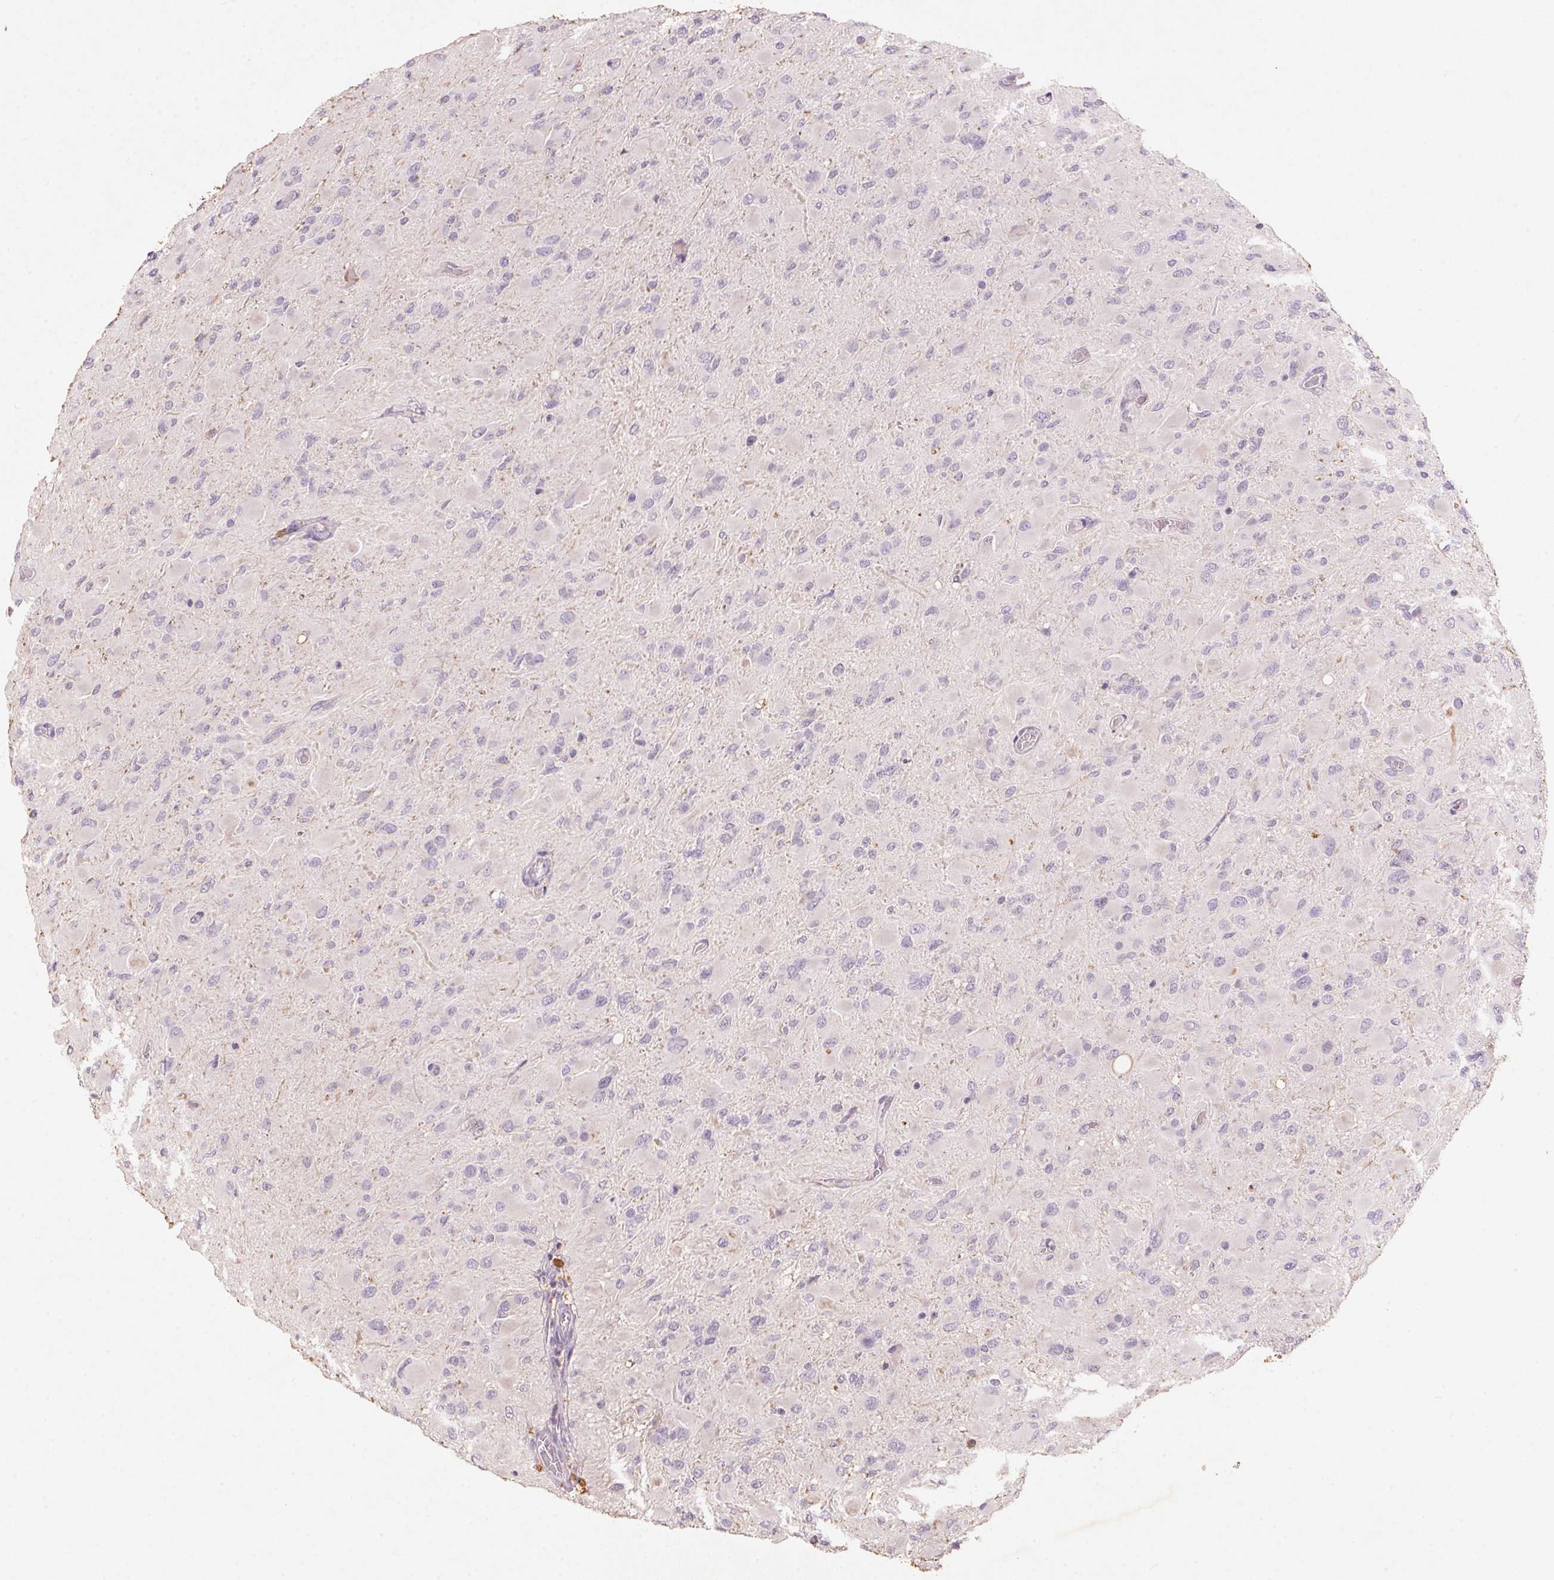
{"staining": {"intensity": "negative", "quantity": "none", "location": "none"}, "tissue": "glioma", "cell_type": "Tumor cells", "image_type": "cancer", "snomed": [{"axis": "morphology", "description": "Glioma, malignant, High grade"}, {"axis": "topography", "description": "Cerebral cortex"}], "caption": "Immunohistochemistry (IHC) image of neoplastic tissue: glioma stained with DAB (3,3'-diaminobenzidine) displays no significant protein expression in tumor cells. (DAB (3,3'-diaminobenzidine) immunohistochemistry (IHC) with hematoxylin counter stain).", "gene": "CXCL5", "patient": {"sex": "female", "age": 36}}